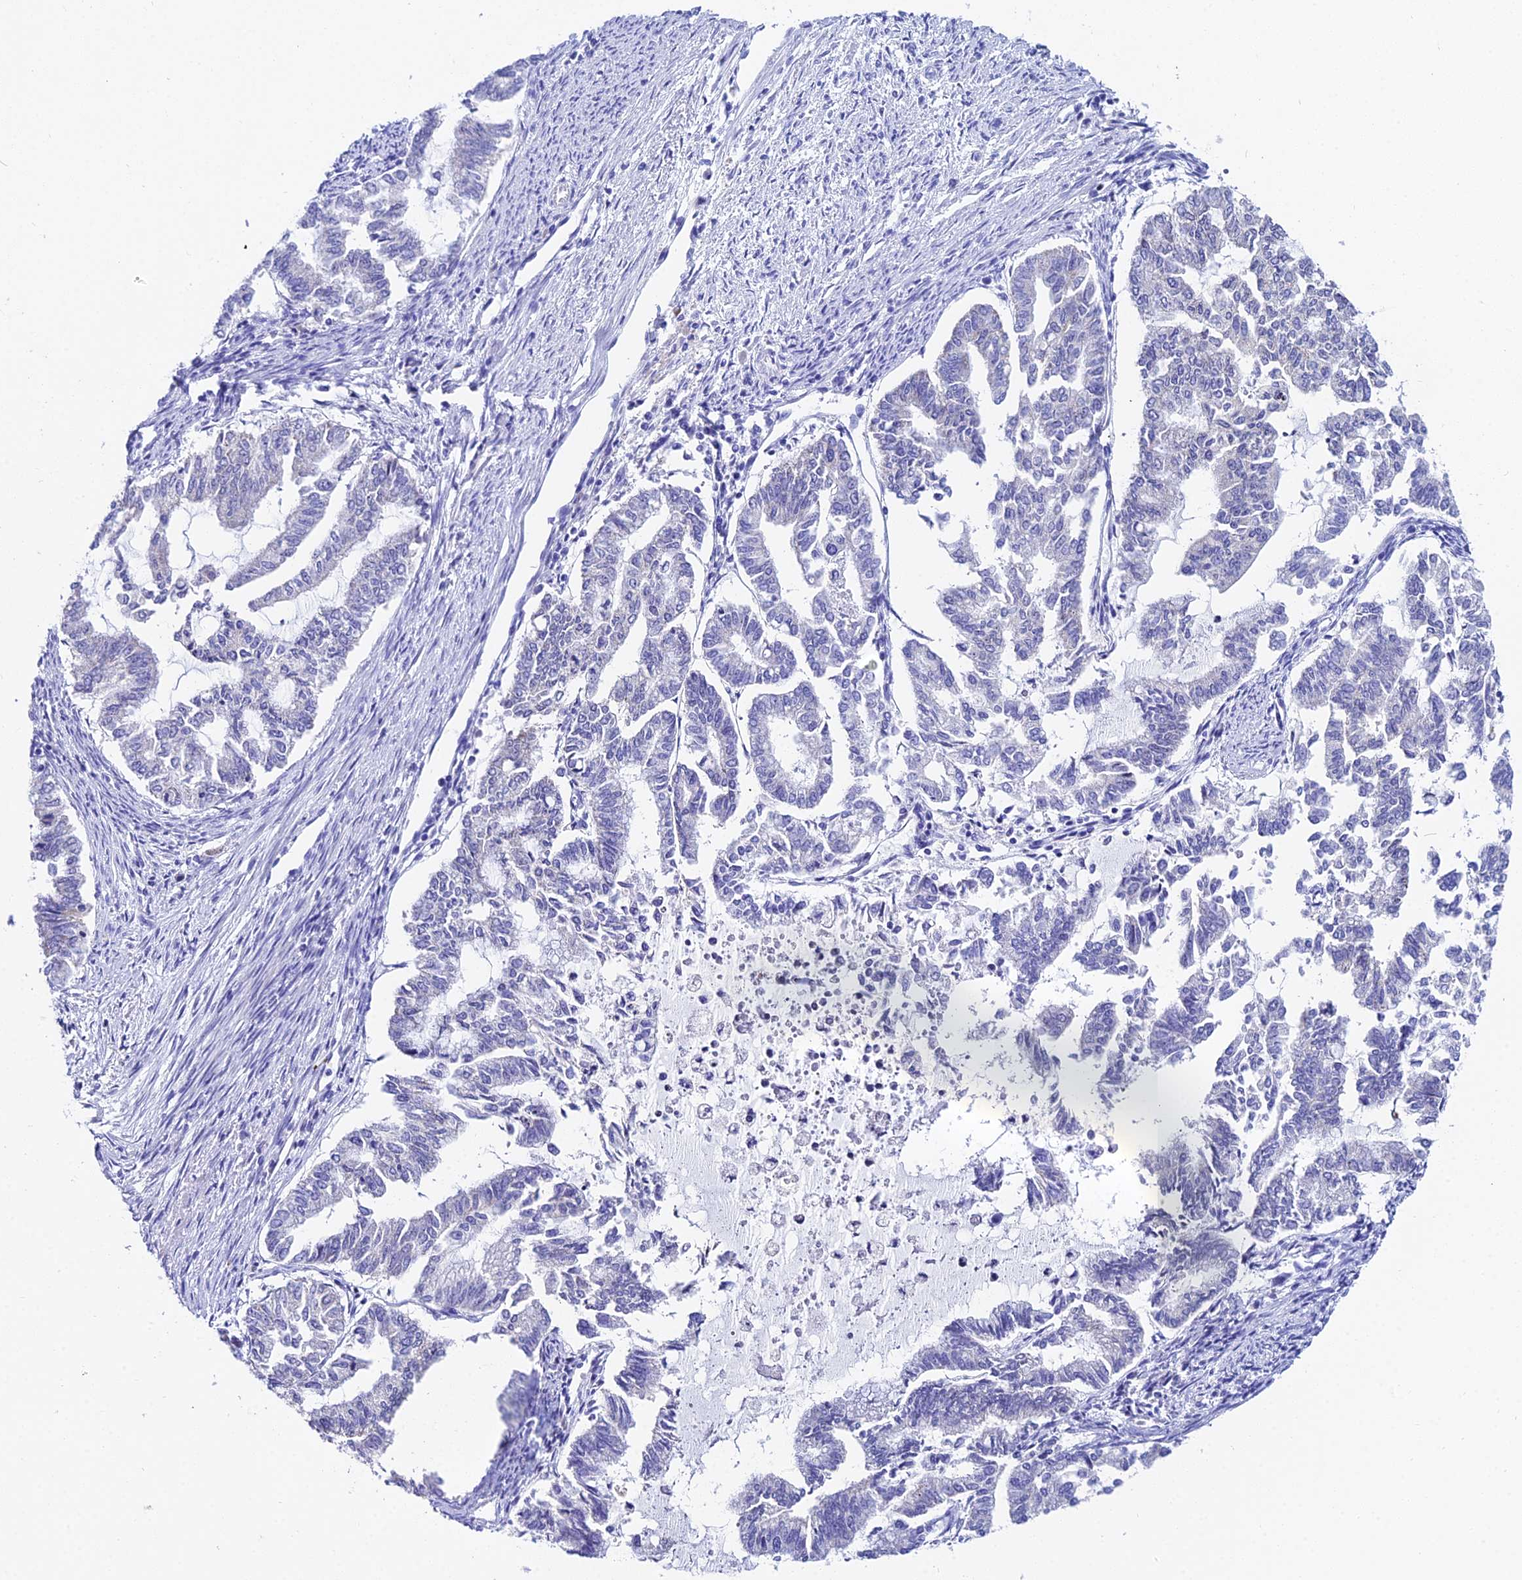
{"staining": {"intensity": "negative", "quantity": "none", "location": "none"}, "tissue": "endometrial cancer", "cell_type": "Tumor cells", "image_type": "cancer", "snomed": [{"axis": "morphology", "description": "Adenocarcinoma, NOS"}, {"axis": "topography", "description": "Endometrium"}], "caption": "Photomicrograph shows no significant protein staining in tumor cells of endometrial adenocarcinoma. (DAB immunohistochemistry (IHC) with hematoxylin counter stain).", "gene": "CEP41", "patient": {"sex": "female", "age": 79}}